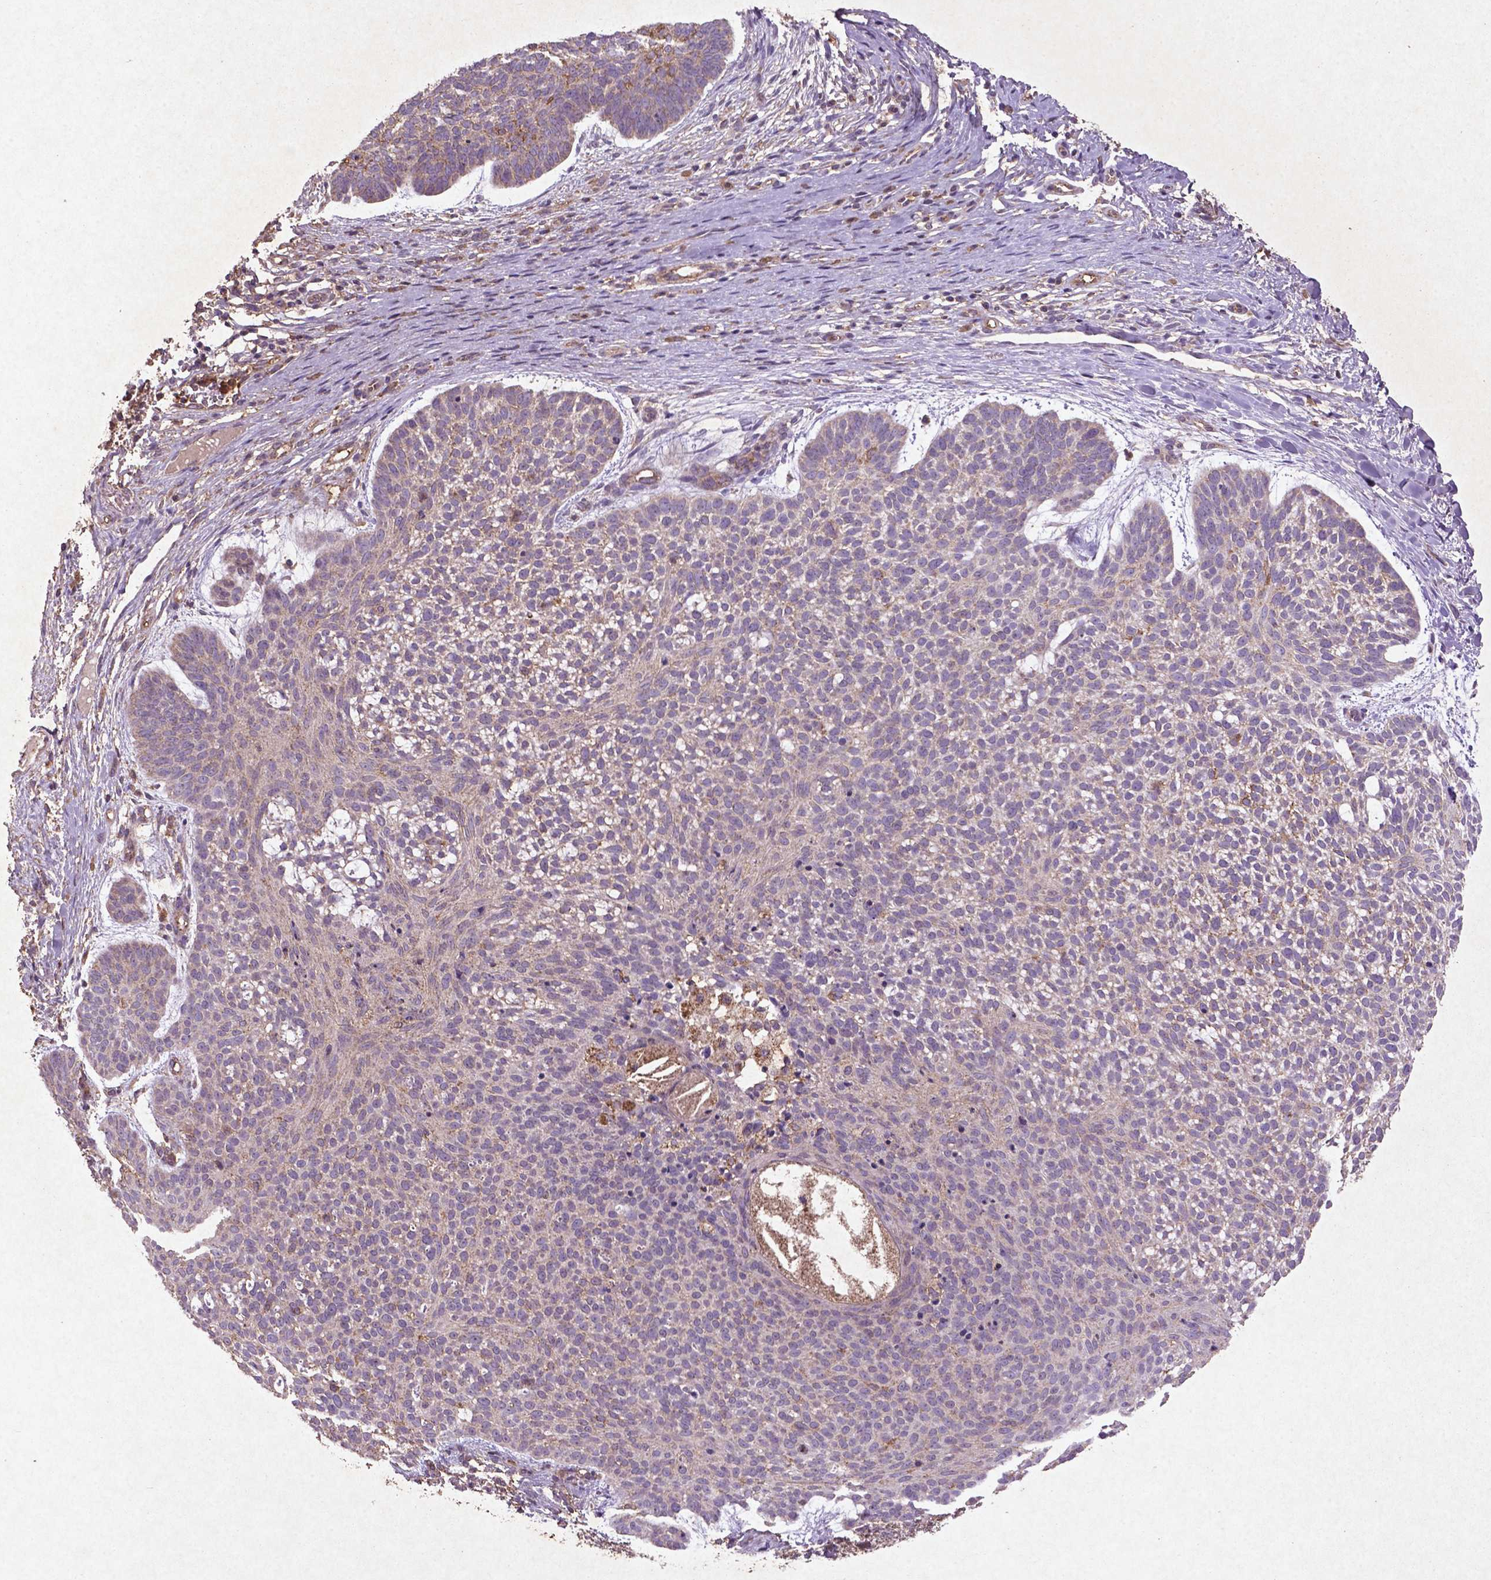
{"staining": {"intensity": "weak", "quantity": "<25%", "location": "cytoplasmic/membranous"}, "tissue": "skin cancer", "cell_type": "Tumor cells", "image_type": "cancer", "snomed": [{"axis": "morphology", "description": "Basal cell carcinoma"}, {"axis": "topography", "description": "Skin"}], "caption": "Skin basal cell carcinoma was stained to show a protein in brown. There is no significant staining in tumor cells.", "gene": "MTOR", "patient": {"sex": "male", "age": 64}}